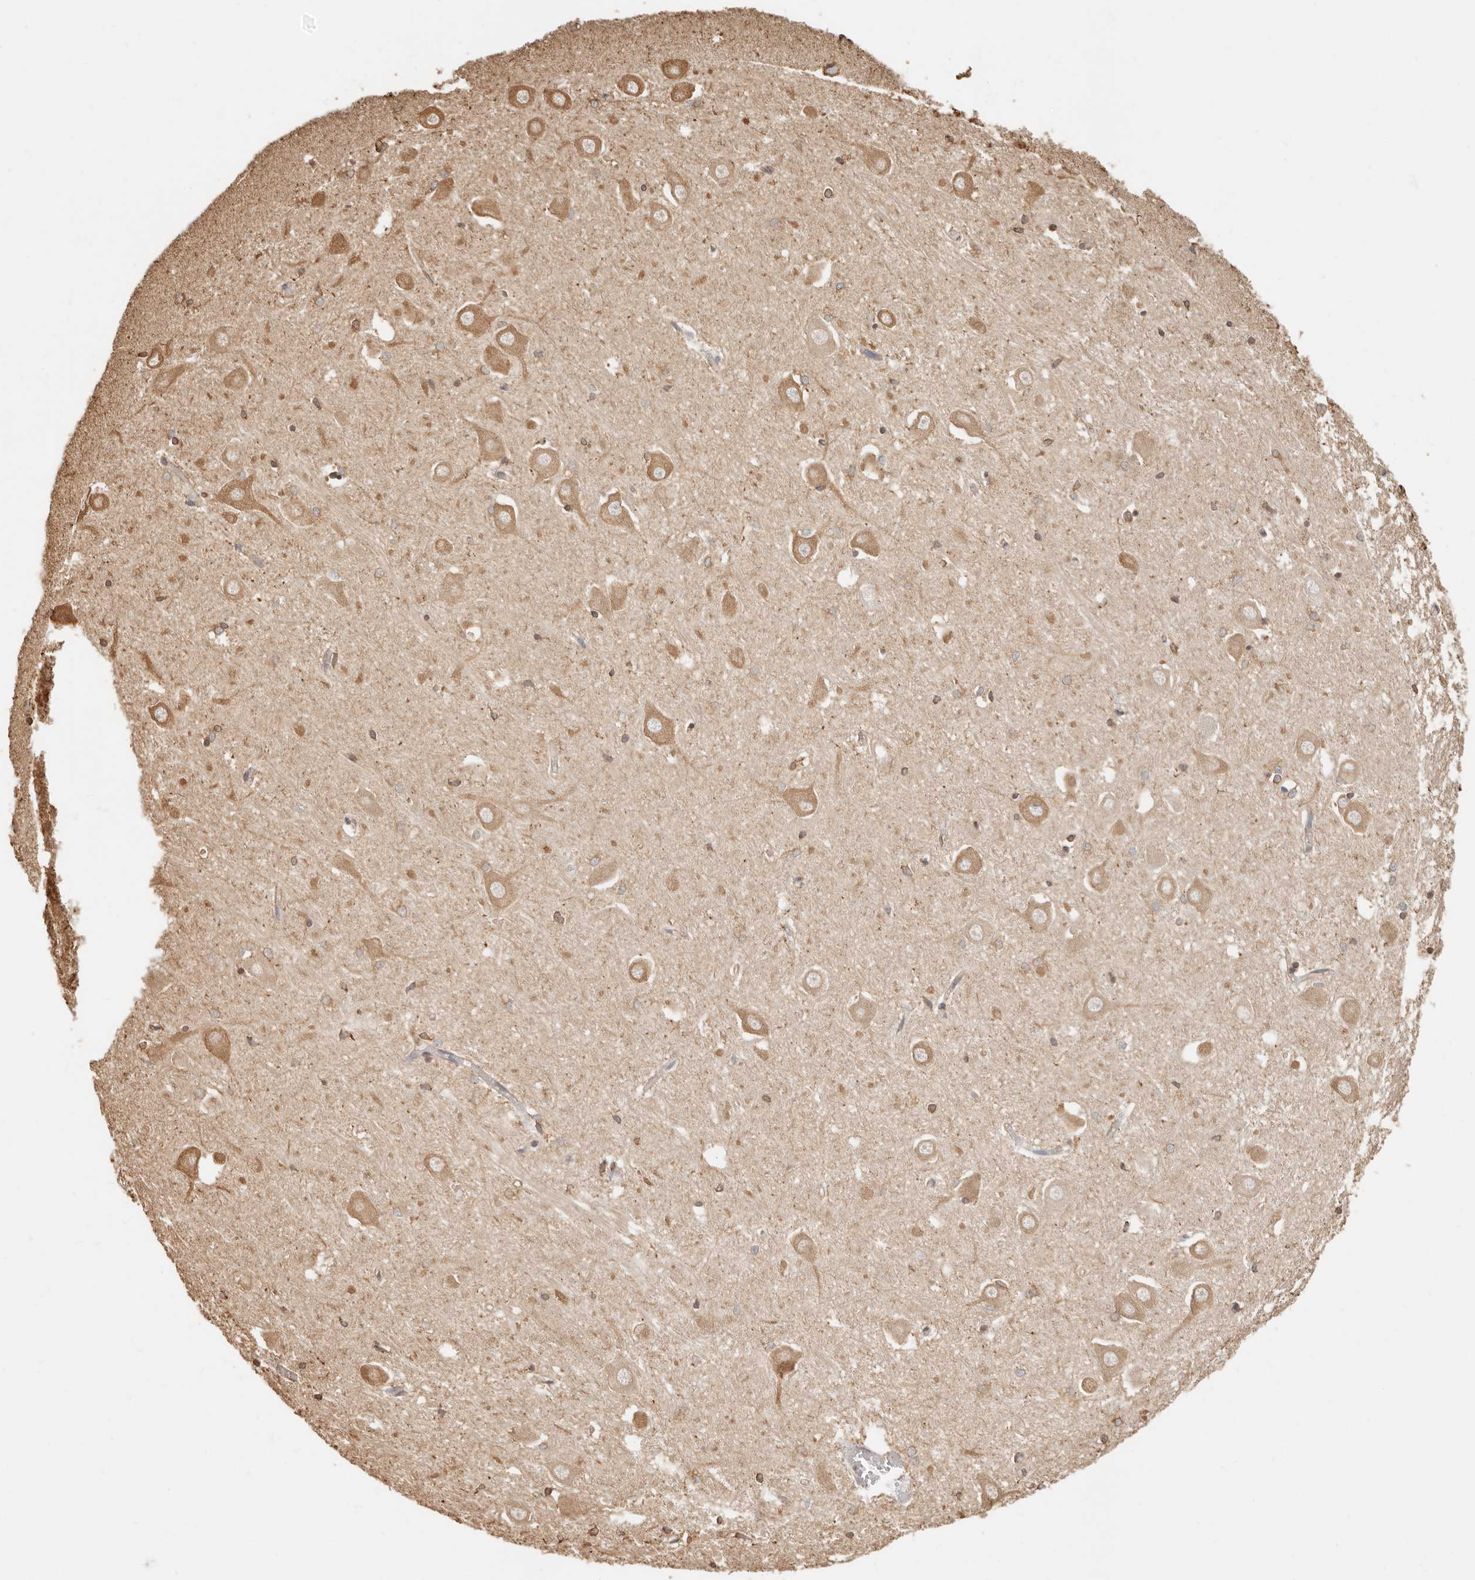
{"staining": {"intensity": "moderate", "quantity": "25%-75%", "location": "cytoplasmic/membranous,nuclear"}, "tissue": "hippocampus", "cell_type": "Glial cells", "image_type": "normal", "snomed": [{"axis": "morphology", "description": "Normal tissue, NOS"}, {"axis": "topography", "description": "Hippocampus"}], "caption": "Immunohistochemistry image of benign hippocampus: hippocampus stained using IHC shows medium levels of moderate protein expression localized specifically in the cytoplasmic/membranous,nuclear of glial cells, appearing as a cytoplasmic/membranous,nuclear brown color.", "gene": "ARHGEF10L", "patient": {"sex": "male", "age": 70}}